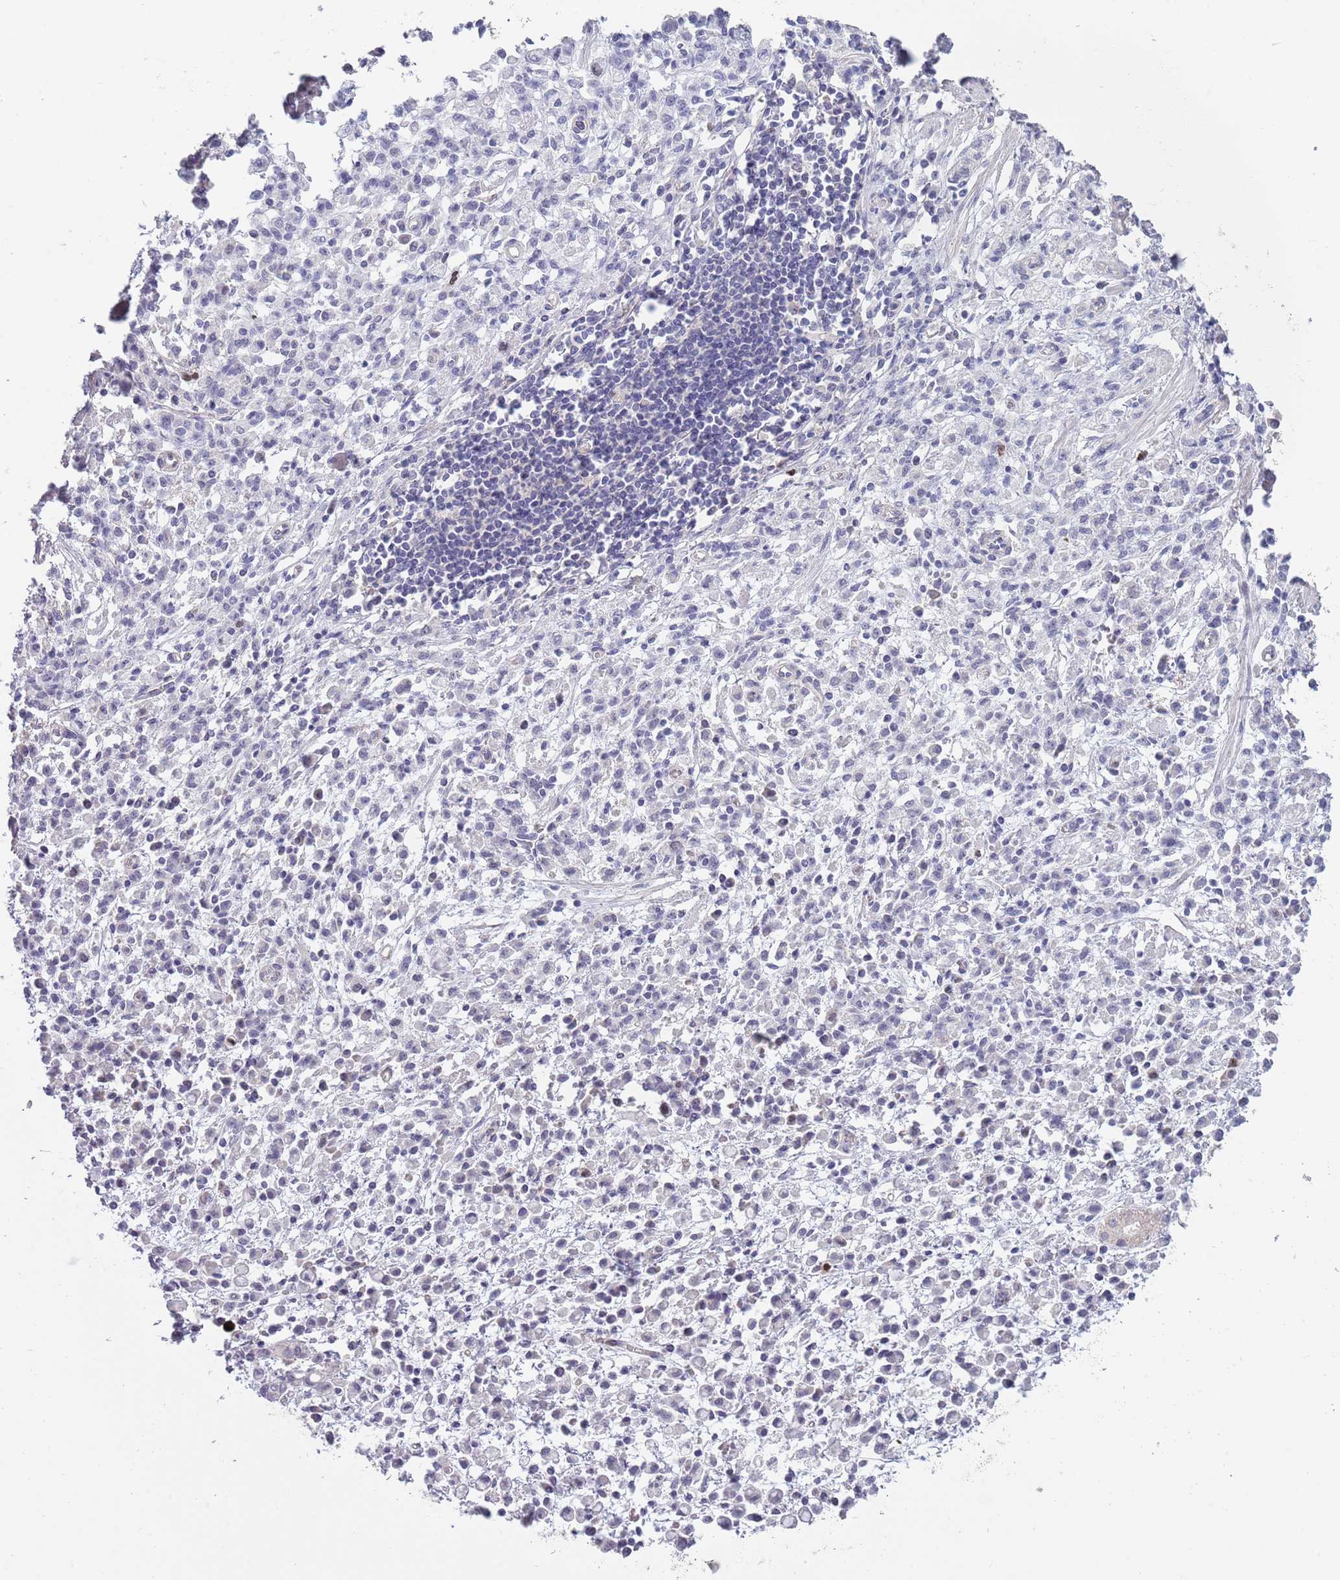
{"staining": {"intensity": "negative", "quantity": "none", "location": "none"}, "tissue": "stomach cancer", "cell_type": "Tumor cells", "image_type": "cancer", "snomed": [{"axis": "morphology", "description": "Adenocarcinoma, NOS"}, {"axis": "topography", "description": "Stomach"}], "caption": "Tumor cells show no significant staining in adenocarcinoma (stomach).", "gene": "PIMREG", "patient": {"sex": "male", "age": 77}}